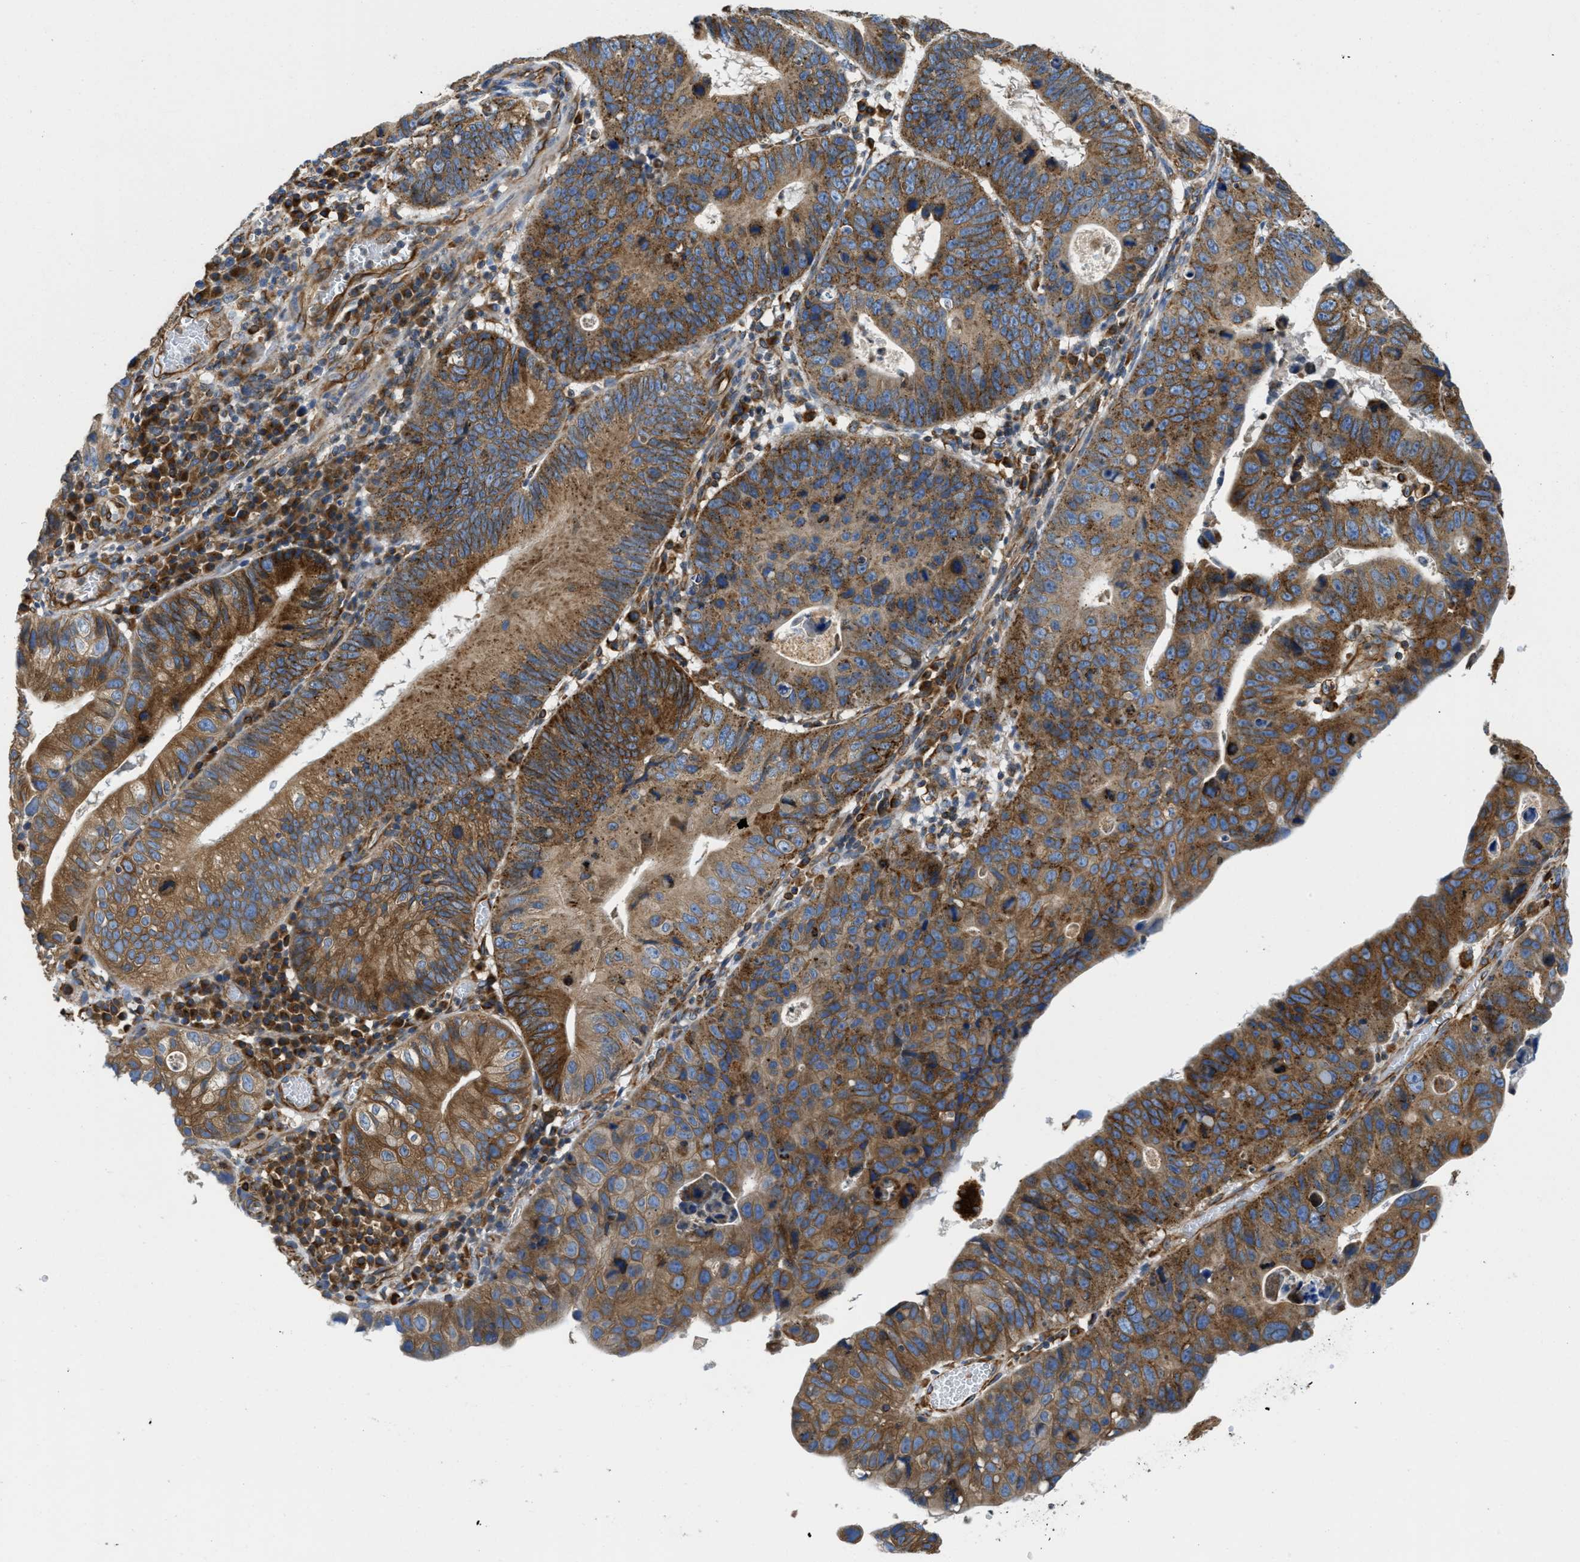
{"staining": {"intensity": "moderate", "quantity": ">75%", "location": "cytoplasmic/membranous"}, "tissue": "stomach cancer", "cell_type": "Tumor cells", "image_type": "cancer", "snomed": [{"axis": "morphology", "description": "Adenocarcinoma, NOS"}, {"axis": "topography", "description": "Stomach"}], "caption": "Stomach cancer stained for a protein (brown) displays moderate cytoplasmic/membranous positive staining in about >75% of tumor cells.", "gene": "HSD17B12", "patient": {"sex": "male", "age": 59}}